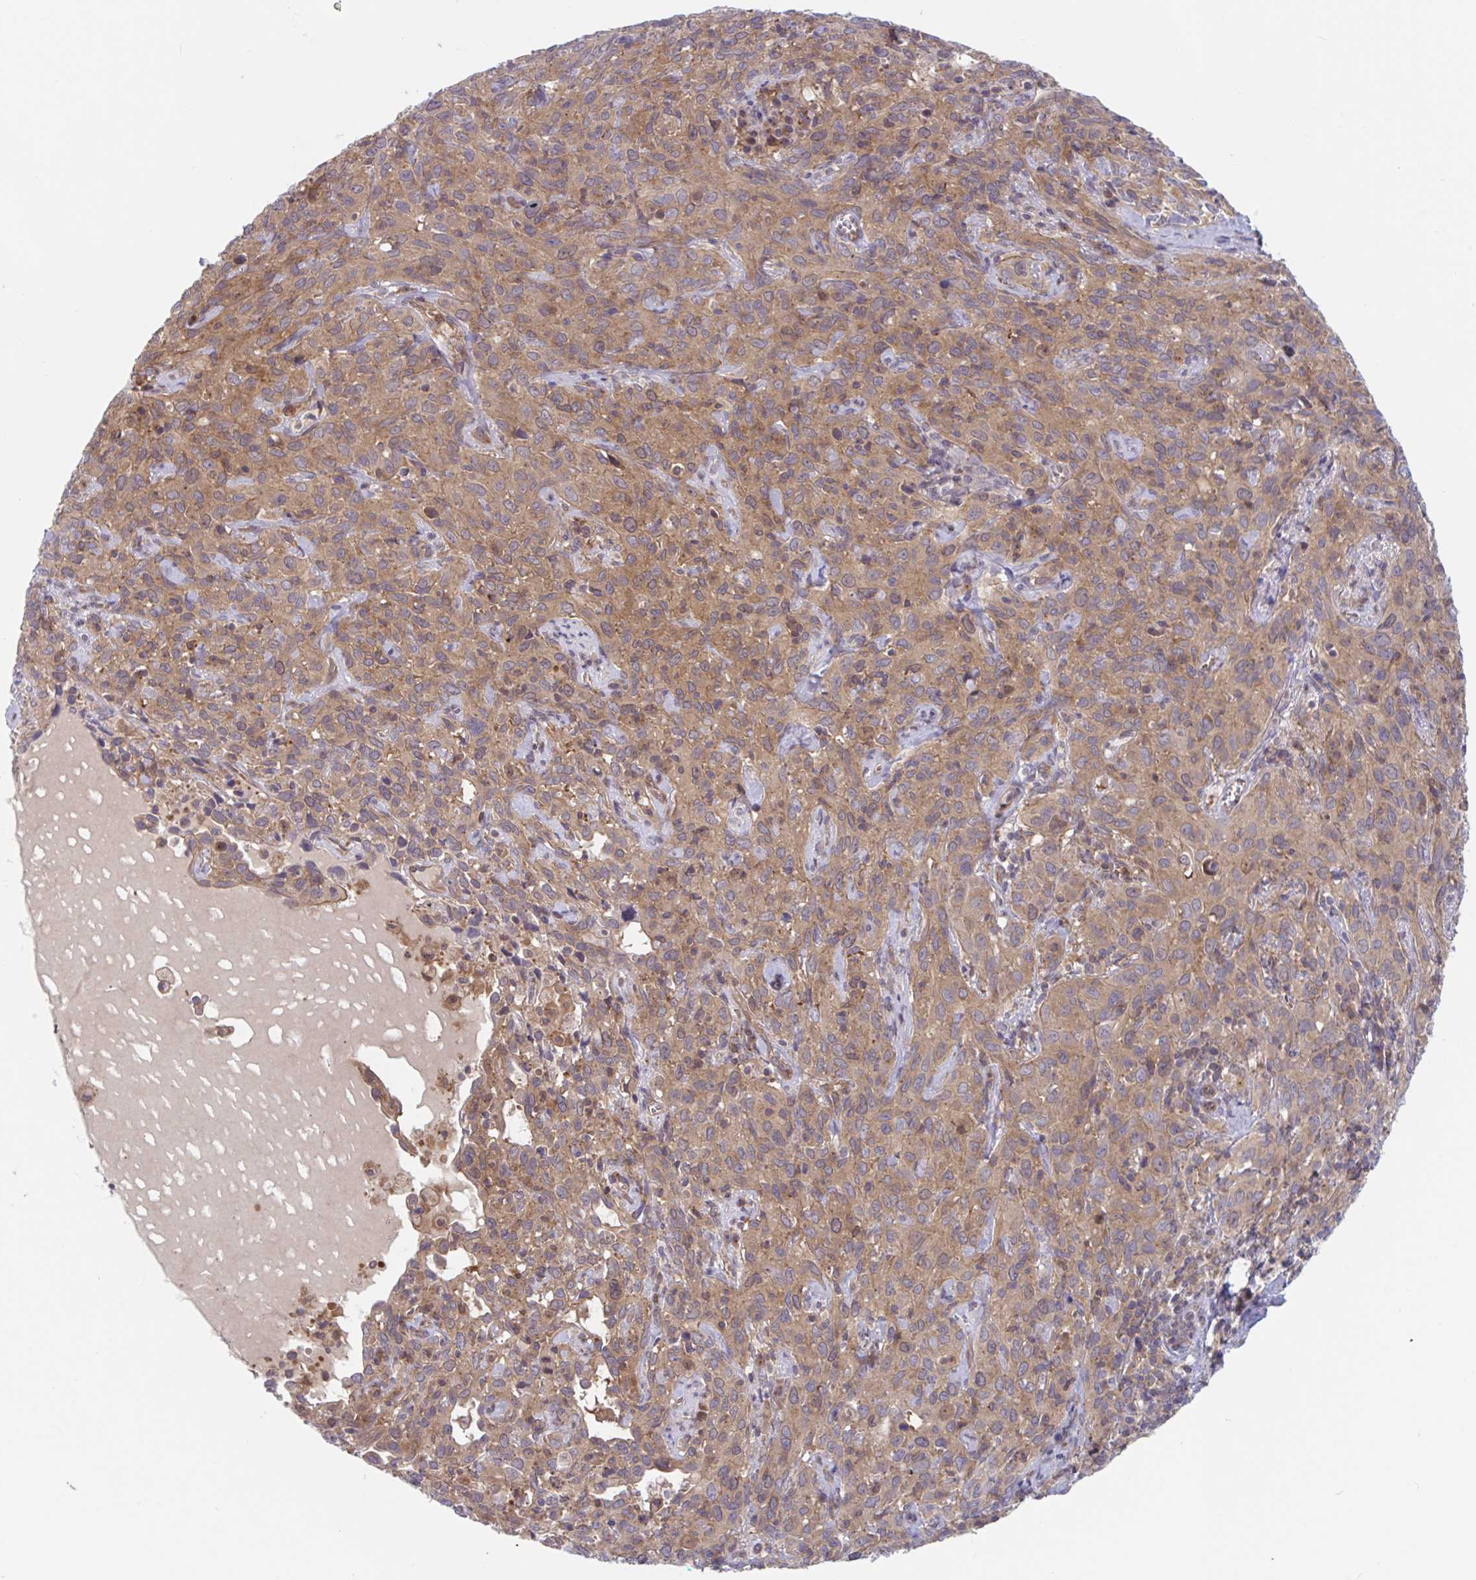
{"staining": {"intensity": "weak", "quantity": ">75%", "location": "cytoplasmic/membranous"}, "tissue": "cervical cancer", "cell_type": "Tumor cells", "image_type": "cancer", "snomed": [{"axis": "morphology", "description": "Normal tissue, NOS"}, {"axis": "morphology", "description": "Squamous cell carcinoma, NOS"}, {"axis": "topography", "description": "Cervix"}], "caption": "High-magnification brightfield microscopy of cervical cancer stained with DAB (brown) and counterstained with hematoxylin (blue). tumor cells exhibit weak cytoplasmic/membranous expression is present in approximately>75% of cells. The protein of interest is shown in brown color, while the nuclei are stained blue.", "gene": "LMNTD2", "patient": {"sex": "female", "age": 51}}